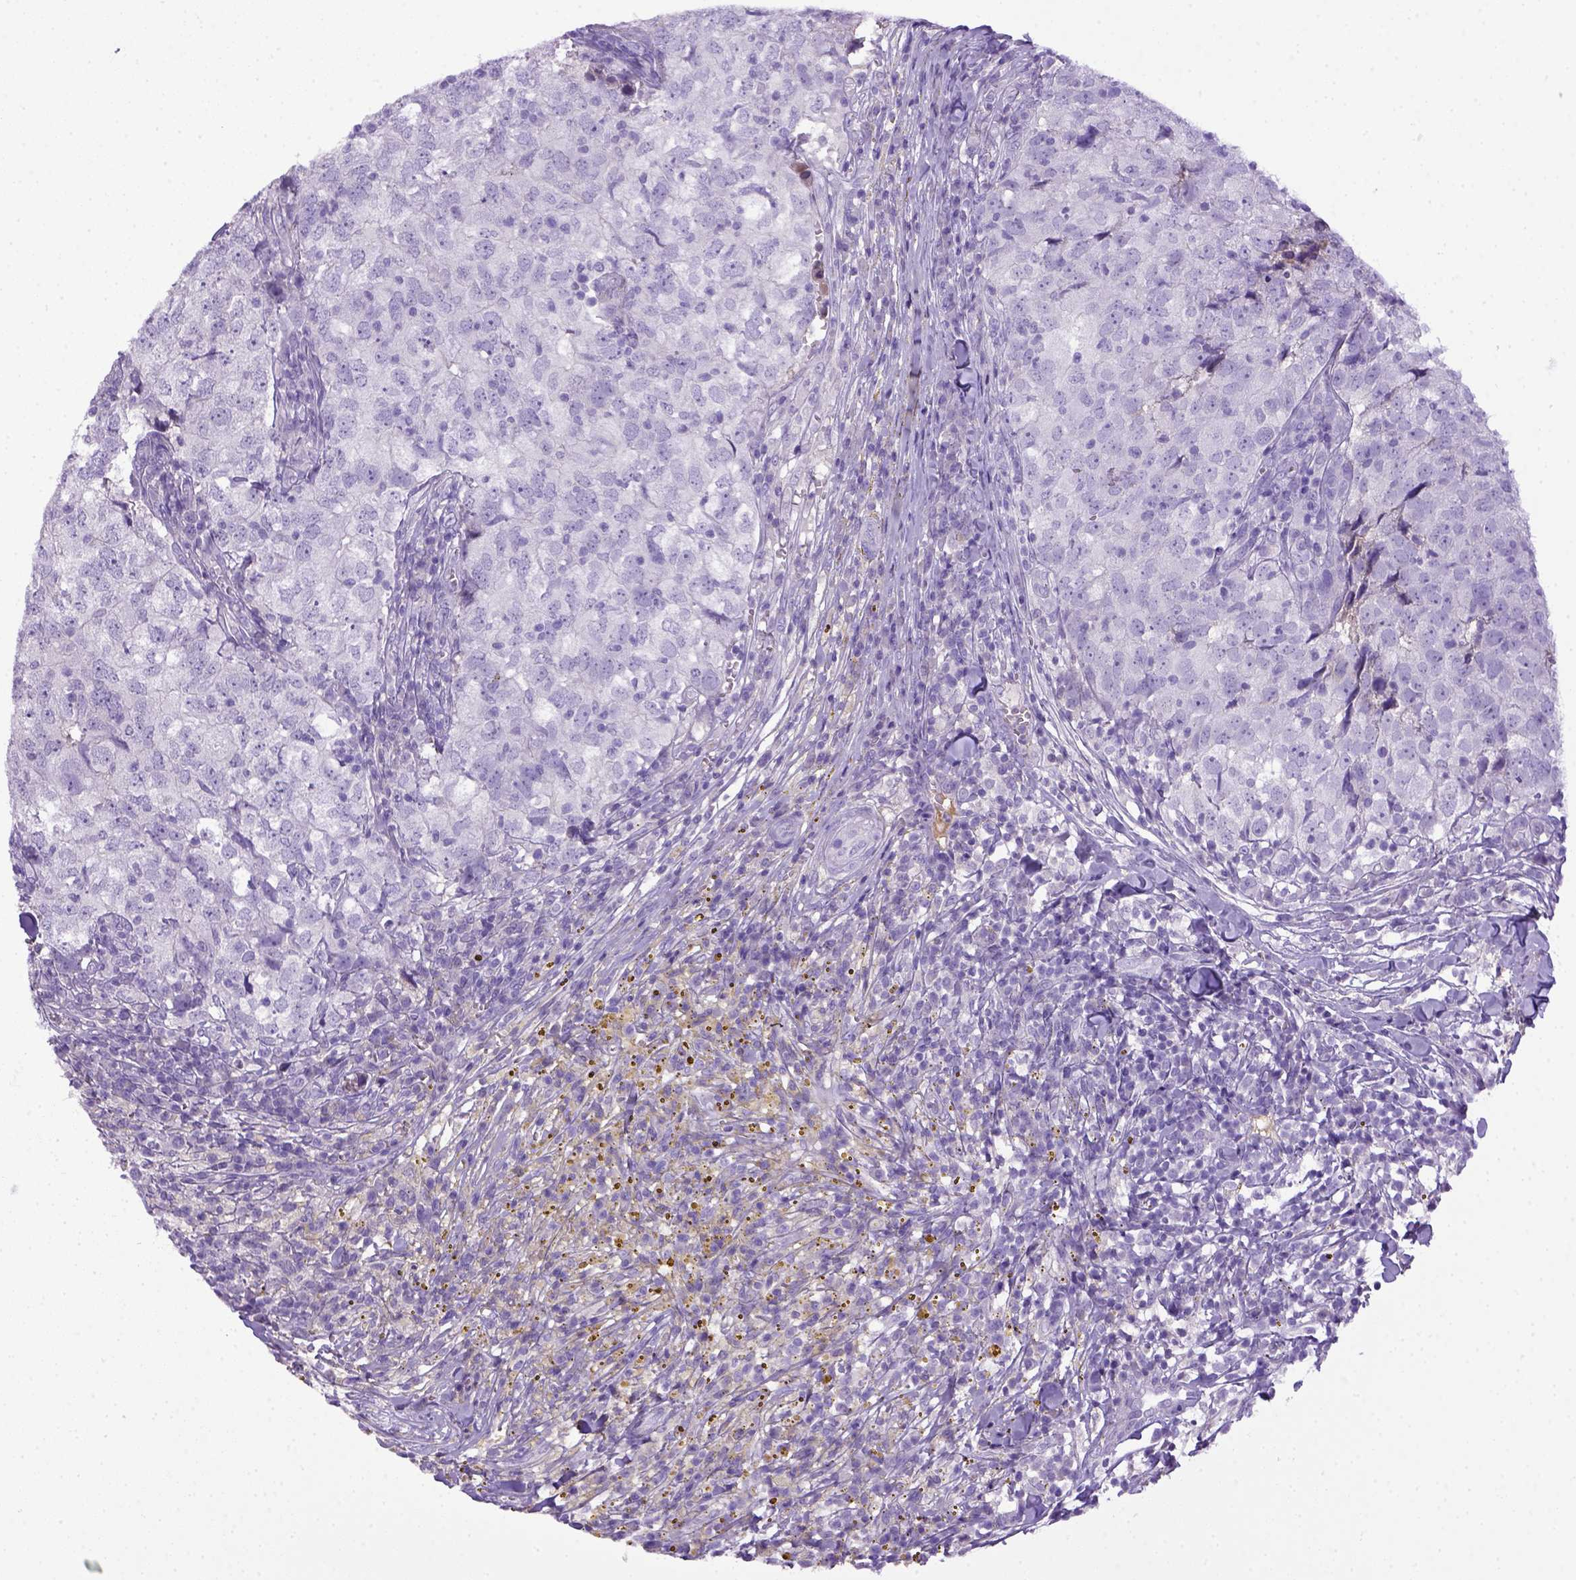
{"staining": {"intensity": "negative", "quantity": "none", "location": "none"}, "tissue": "breast cancer", "cell_type": "Tumor cells", "image_type": "cancer", "snomed": [{"axis": "morphology", "description": "Duct carcinoma"}, {"axis": "topography", "description": "Breast"}], "caption": "Immunohistochemical staining of breast cancer displays no significant expression in tumor cells.", "gene": "ITIH4", "patient": {"sex": "female", "age": 30}}